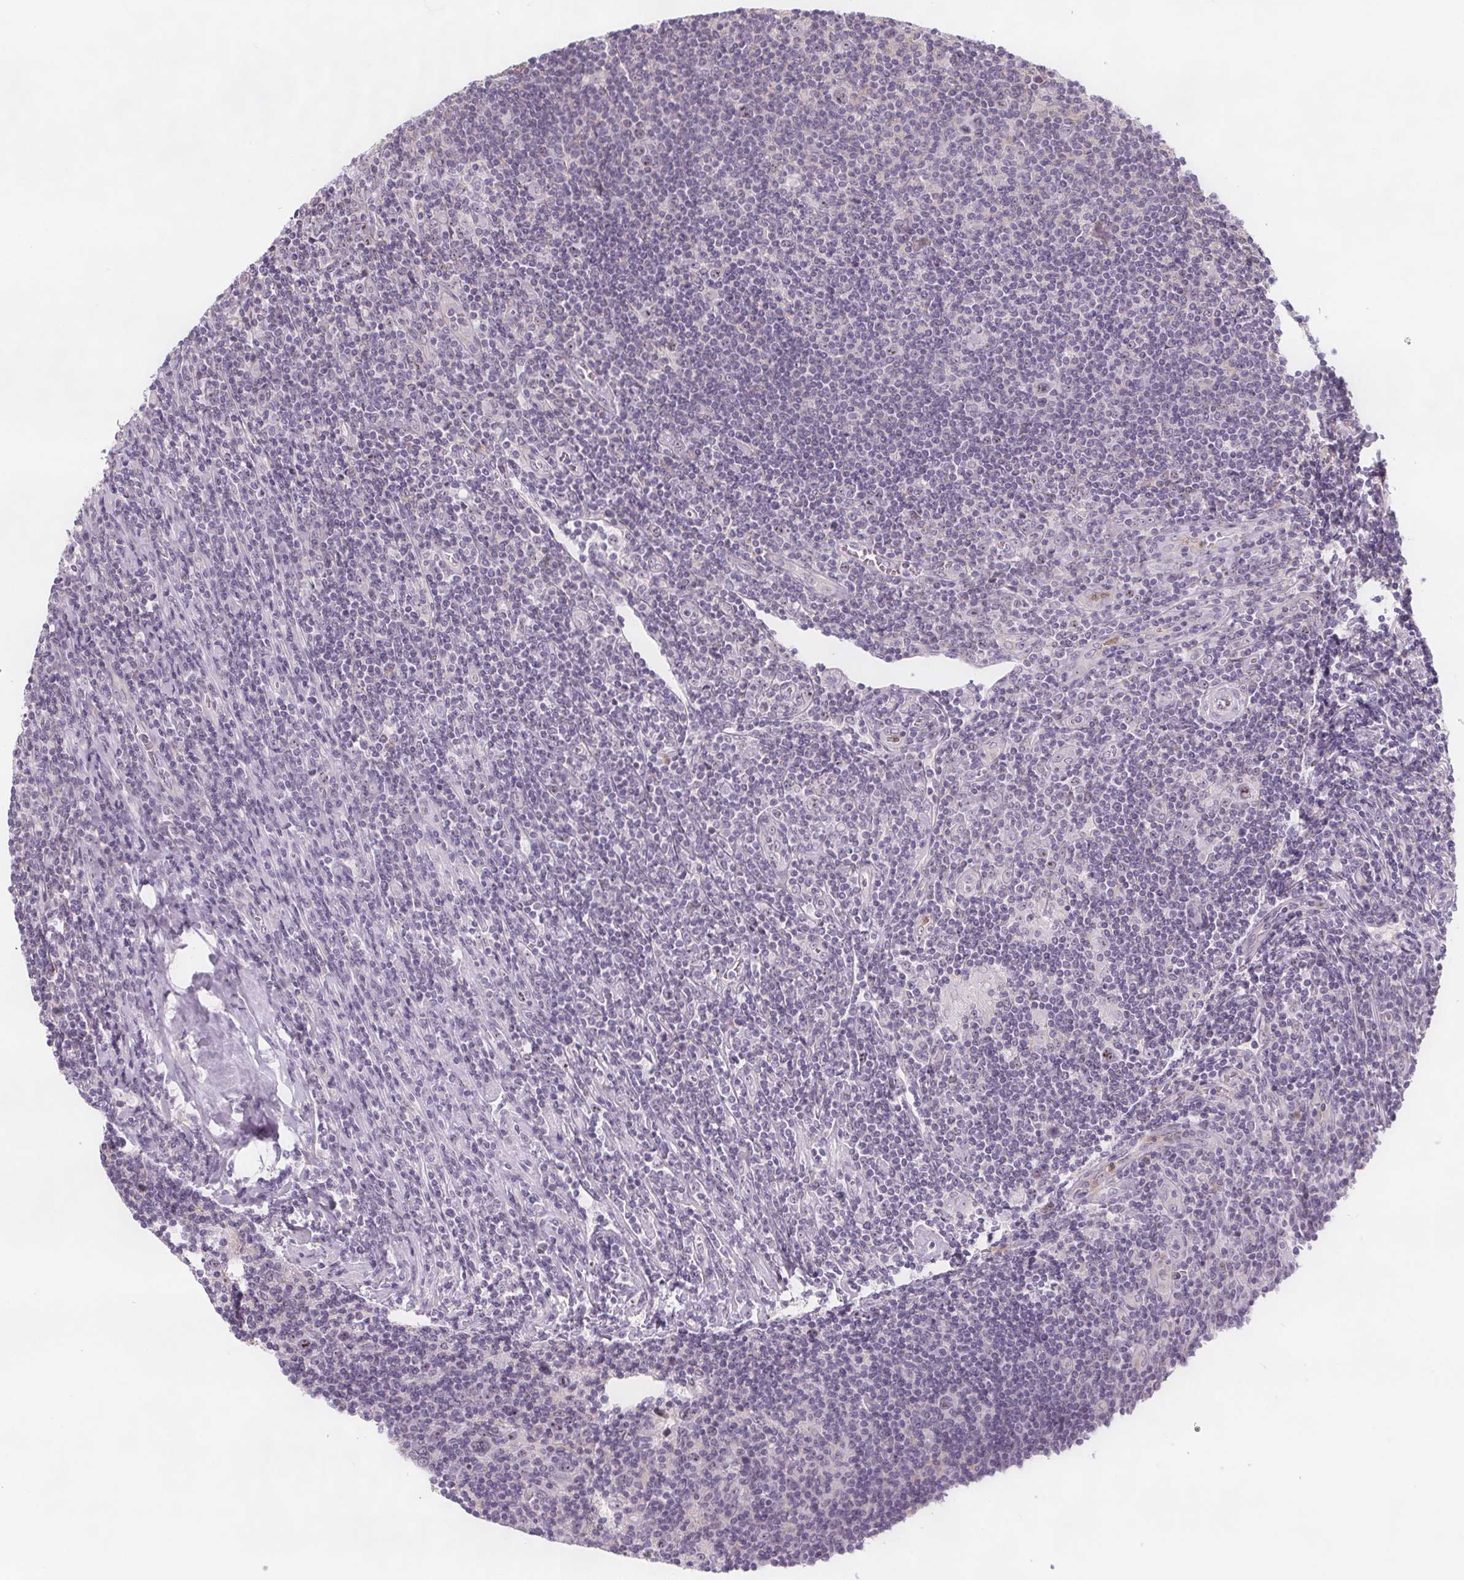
{"staining": {"intensity": "weak", "quantity": ">75%", "location": "nuclear"}, "tissue": "lymphoma", "cell_type": "Tumor cells", "image_type": "cancer", "snomed": [{"axis": "morphology", "description": "Hodgkin's disease, NOS"}, {"axis": "topography", "description": "Lymph node"}], "caption": "IHC image of neoplastic tissue: human lymphoma stained using immunohistochemistry shows low levels of weak protein expression localized specifically in the nuclear of tumor cells, appearing as a nuclear brown color.", "gene": "NOLC1", "patient": {"sex": "male", "age": 40}}